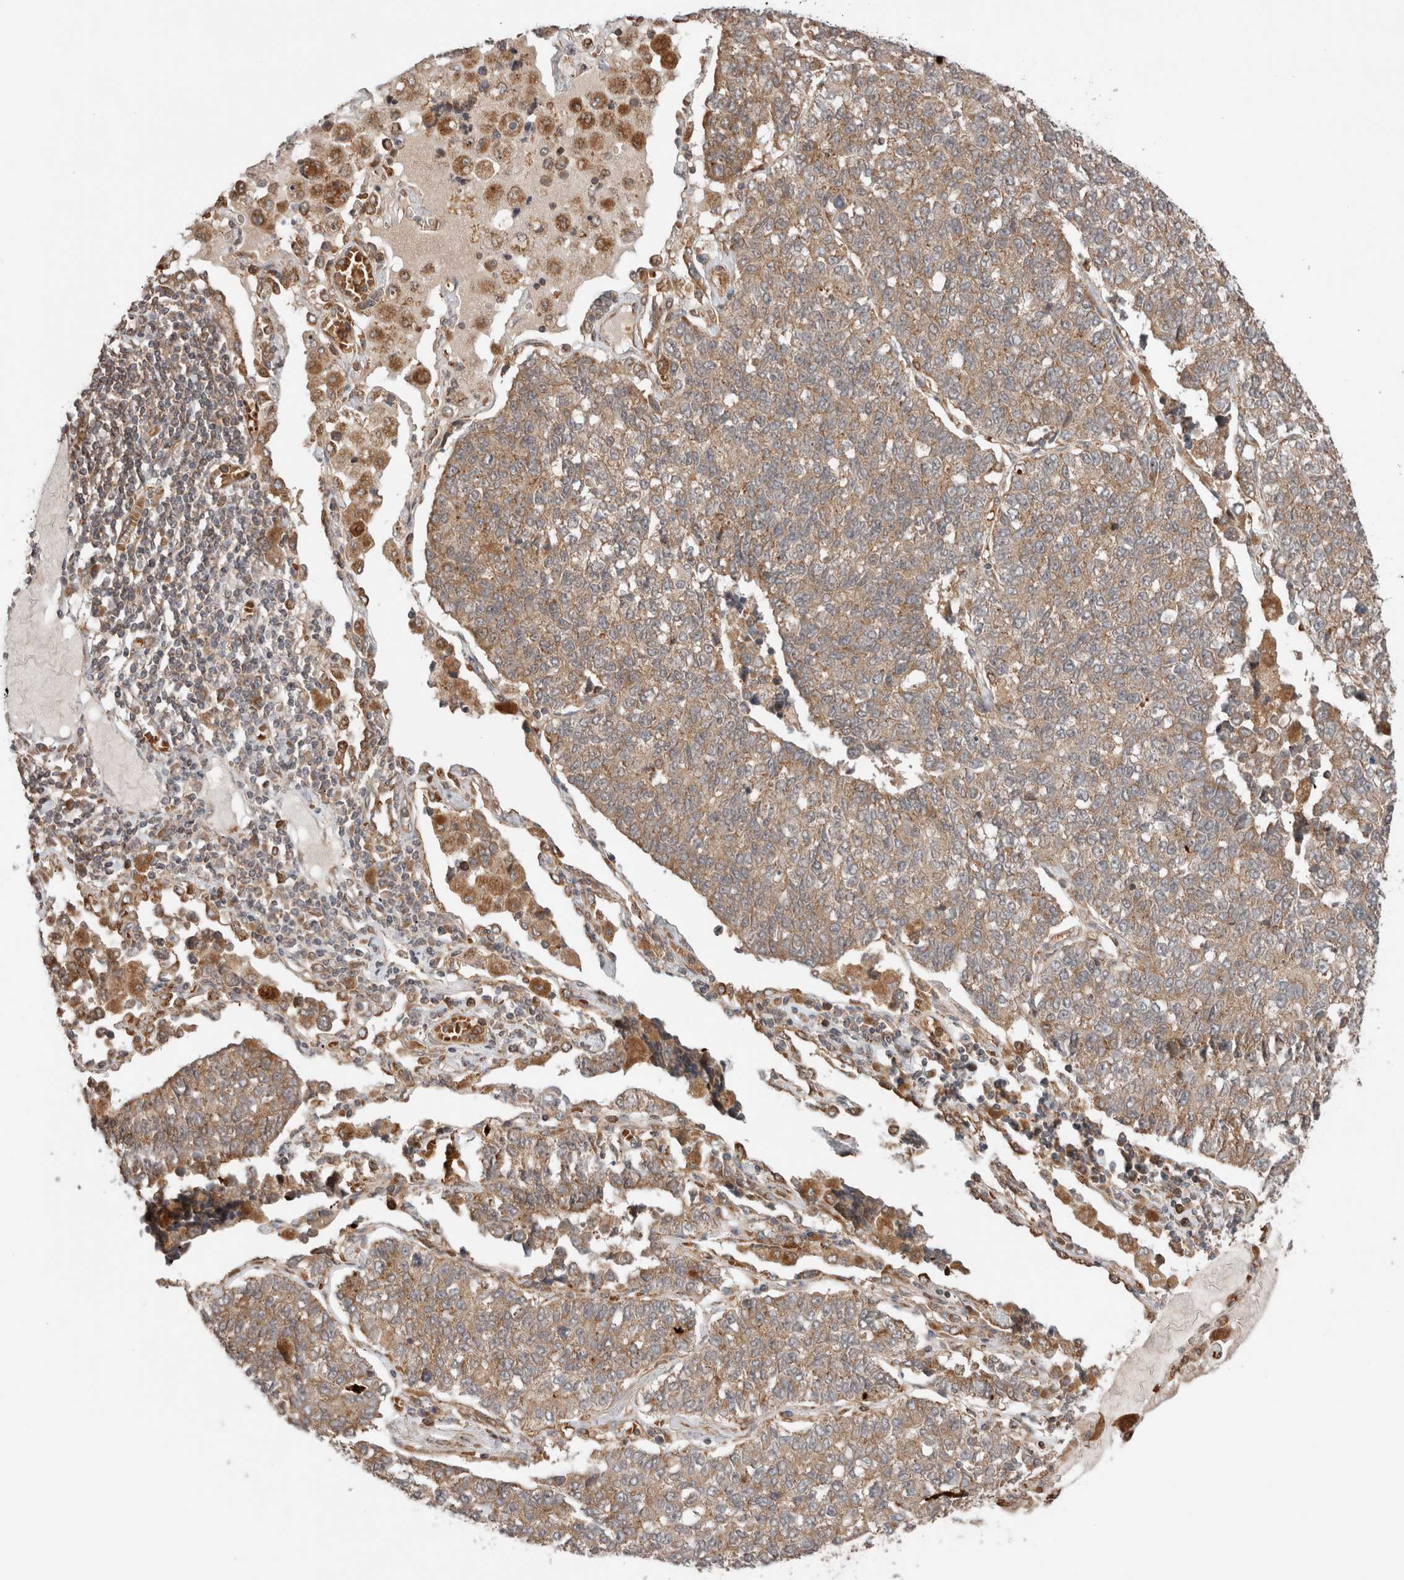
{"staining": {"intensity": "weak", "quantity": ">75%", "location": "cytoplasmic/membranous"}, "tissue": "lung cancer", "cell_type": "Tumor cells", "image_type": "cancer", "snomed": [{"axis": "morphology", "description": "Adenocarcinoma, NOS"}, {"axis": "topography", "description": "Lung"}], "caption": "A brown stain shows weak cytoplasmic/membranous staining of a protein in lung cancer (adenocarcinoma) tumor cells.", "gene": "ZNF649", "patient": {"sex": "male", "age": 49}}